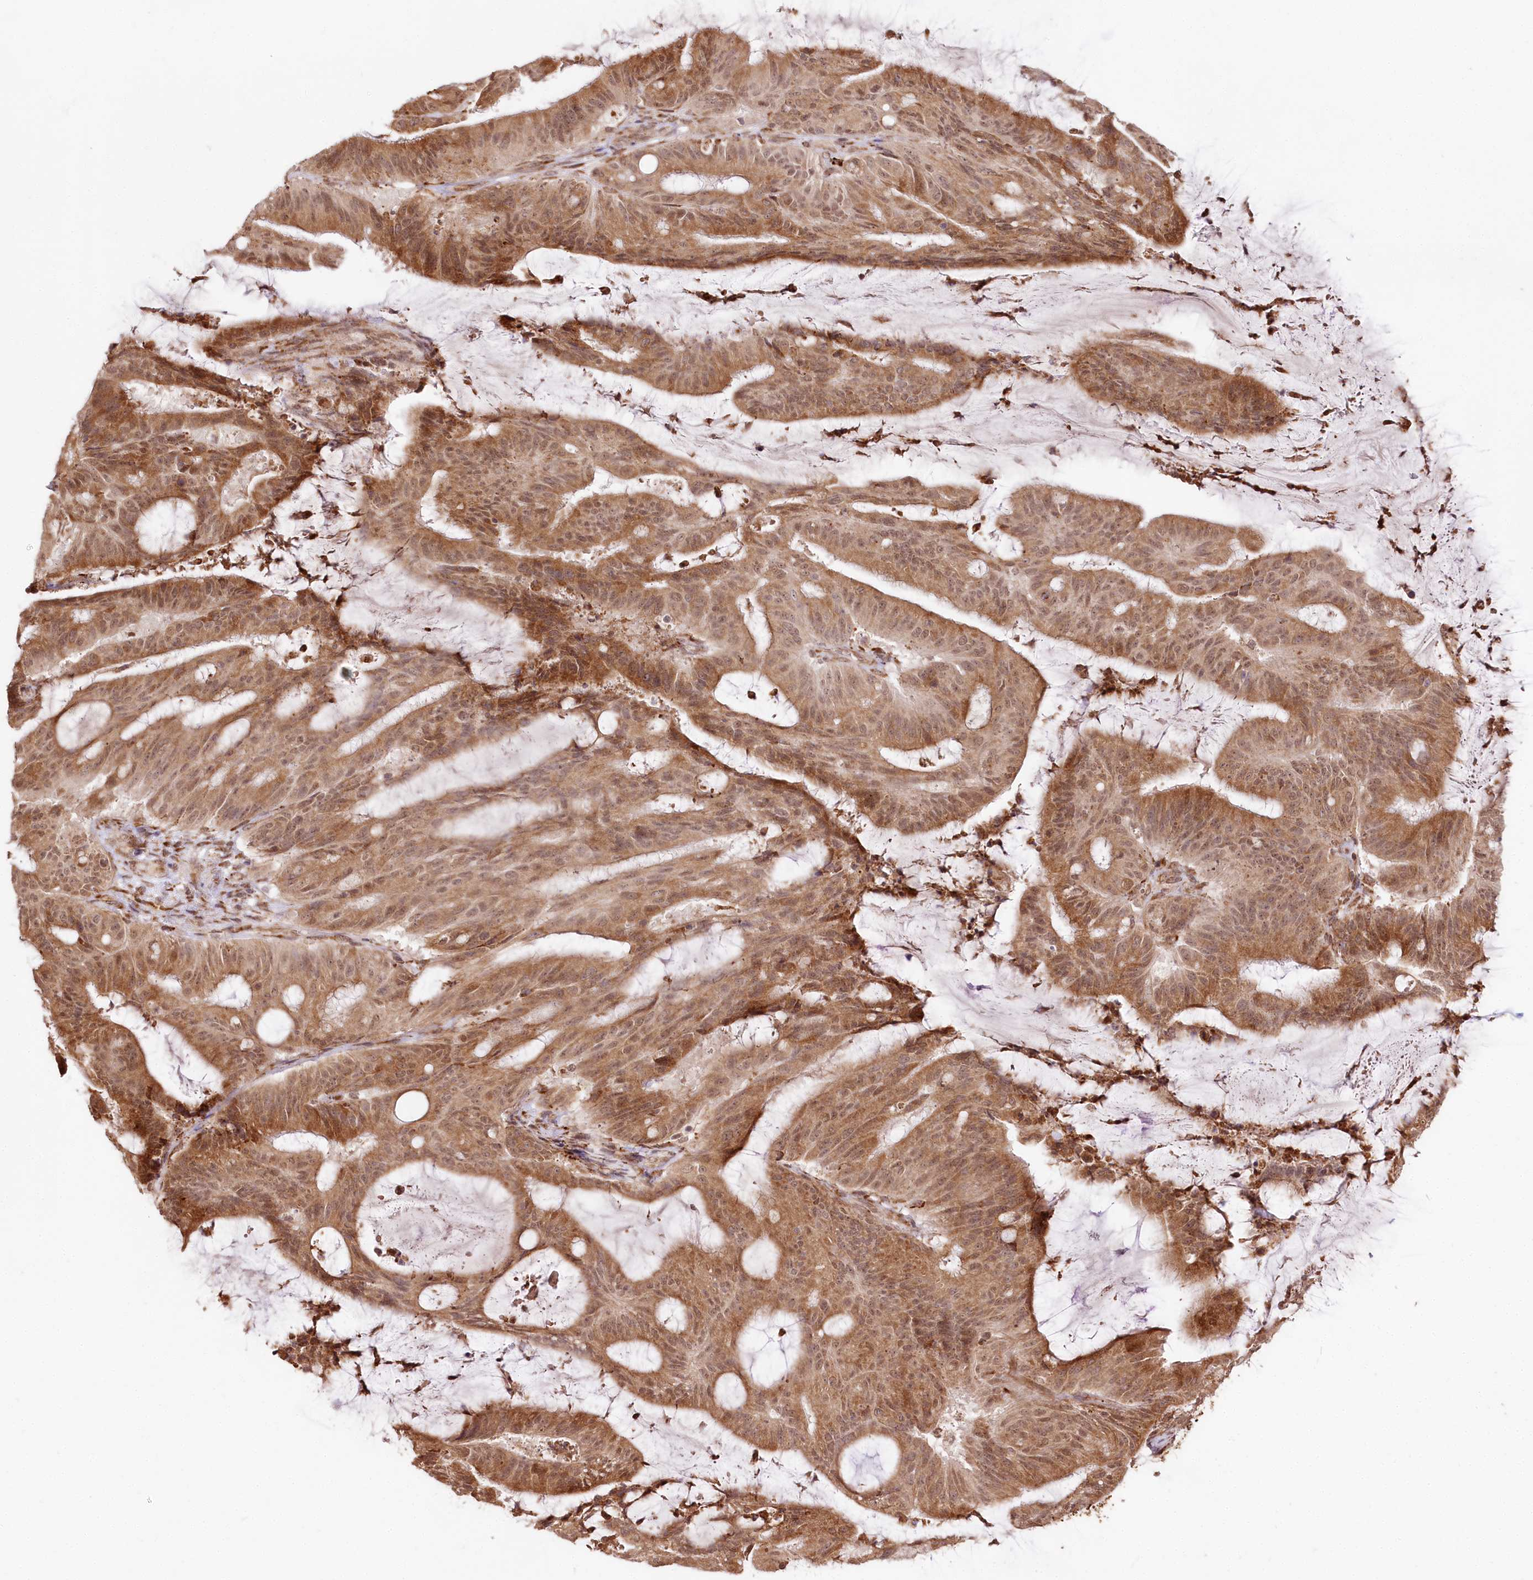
{"staining": {"intensity": "moderate", "quantity": ">75%", "location": "cytoplasmic/membranous,nuclear"}, "tissue": "liver cancer", "cell_type": "Tumor cells", "image_type": "cancer", "snomed": [{"axis": "morphology", "description": "Normal tissue, NOS"}, {"axis": "morphology", "description": "Cholangiocarcinoma"}, {"axis": "topography", "description": "Liver"}, {"axis": "topography", "description": "Peripheral nerve tissue"}], "caption": "Liver cancer (cholangiocarcinoma) stained with DAB (3,3'-diaminobenzidine) IHC shows medium levels of moderate cytoplasmic/membranous and nuclear positivity in about >75% of tumor cells. (DAB (3,3'-diaminobenzidine) IHC with brightfield microscopy, high magnification).", "gene": "ENSG00000144785", "patient": {"sex": "female", "age": 73}}